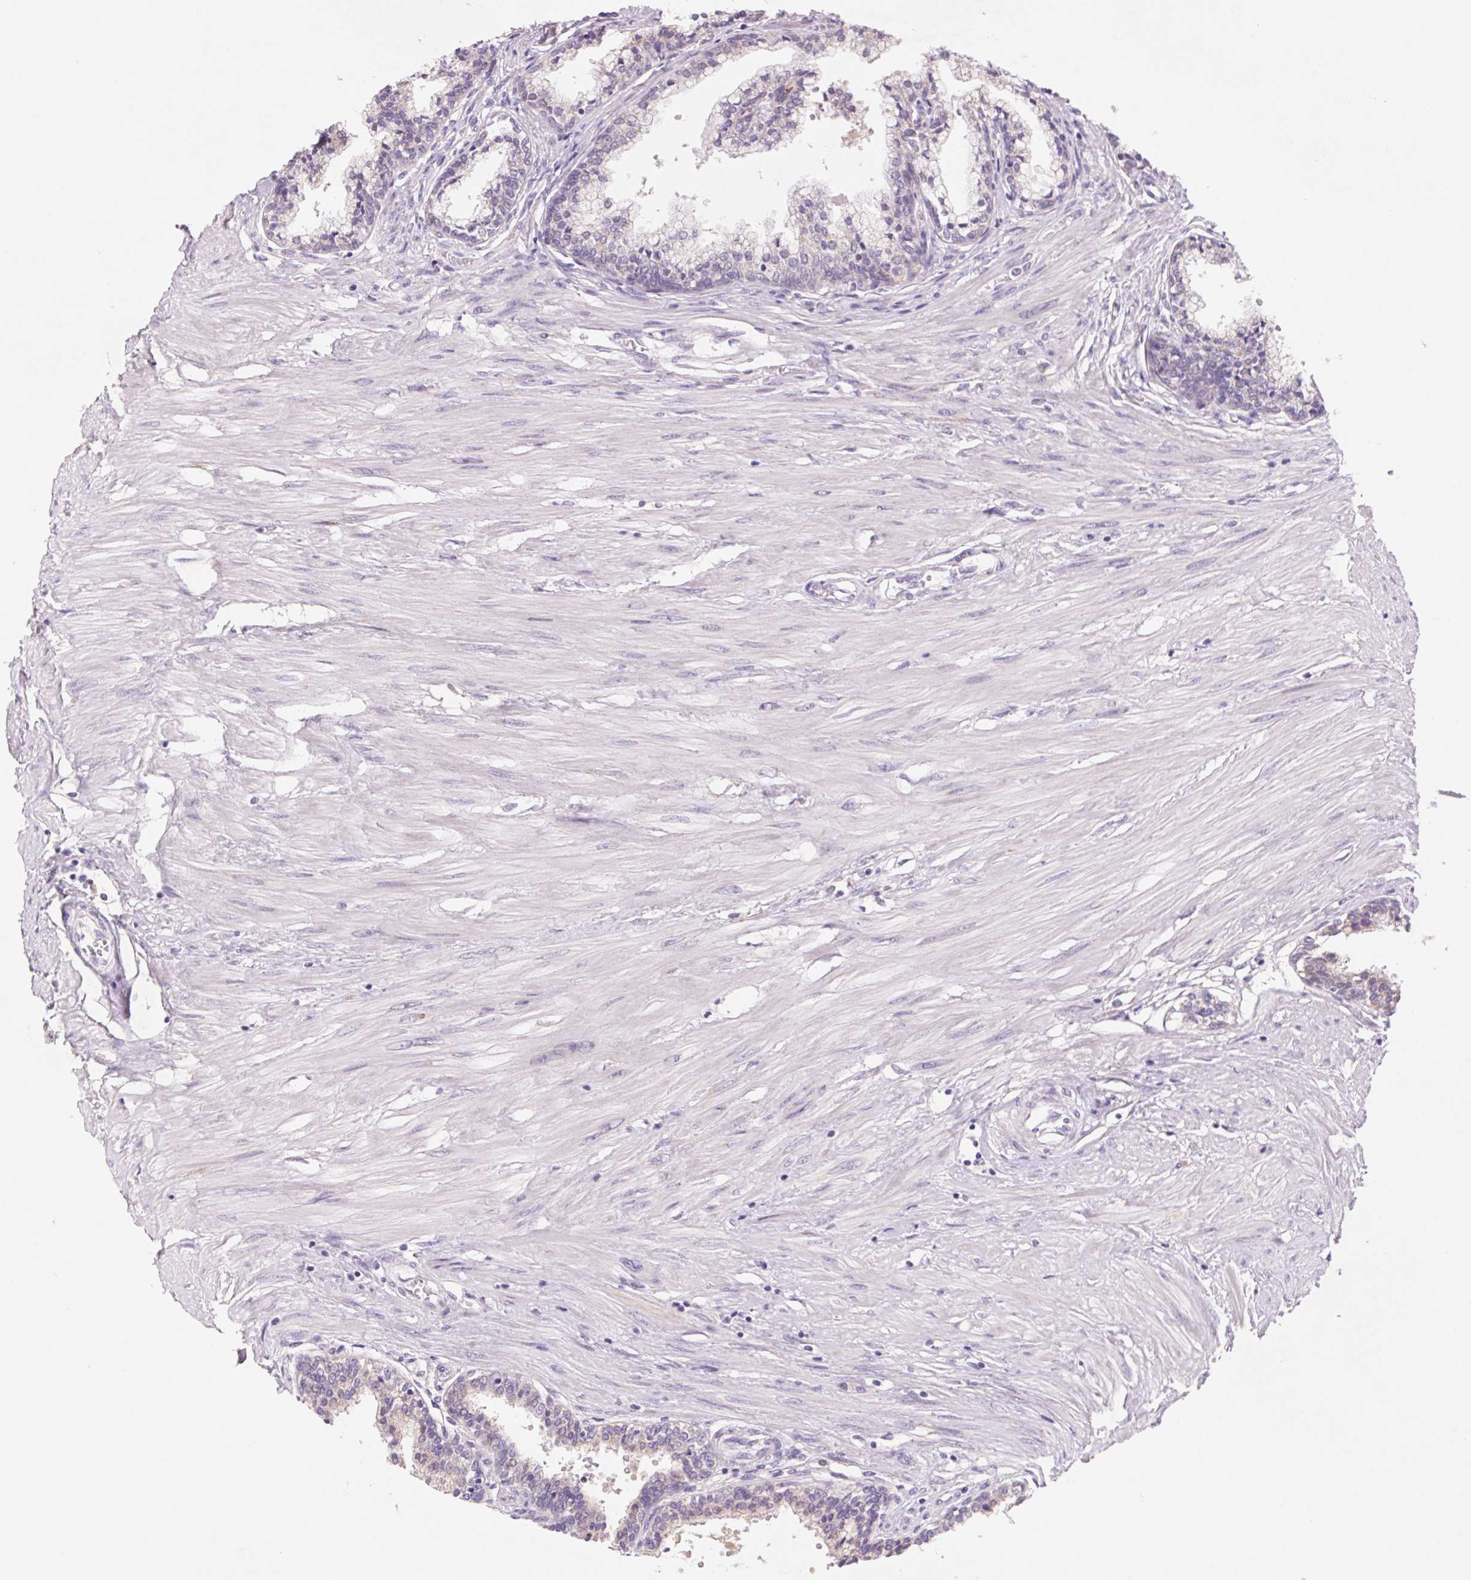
{"staining": {"intensity": "negative", "quantity": "none", "location": "none"}, "tissue": "prostate", "cell_type": "Glandular cells", "image_type": "normal", "snomed": [{"axis": "morphology", "description": "Normal tissue, NOS"}, {"axis": "topography", "description": "Prostate"}], "caption": "Protein analysis of normal prostate demonstrates no significant positivity in glandular cells. Brightfield microscopy of immunohistochemistry (IHC) stained with DAB (3,3'-diaminobenzidine) (brown) and hematoxylin (blue), captured at high magnification.", "gene": "DPPA5", "patient": {"sex": "male", "age": 55}}